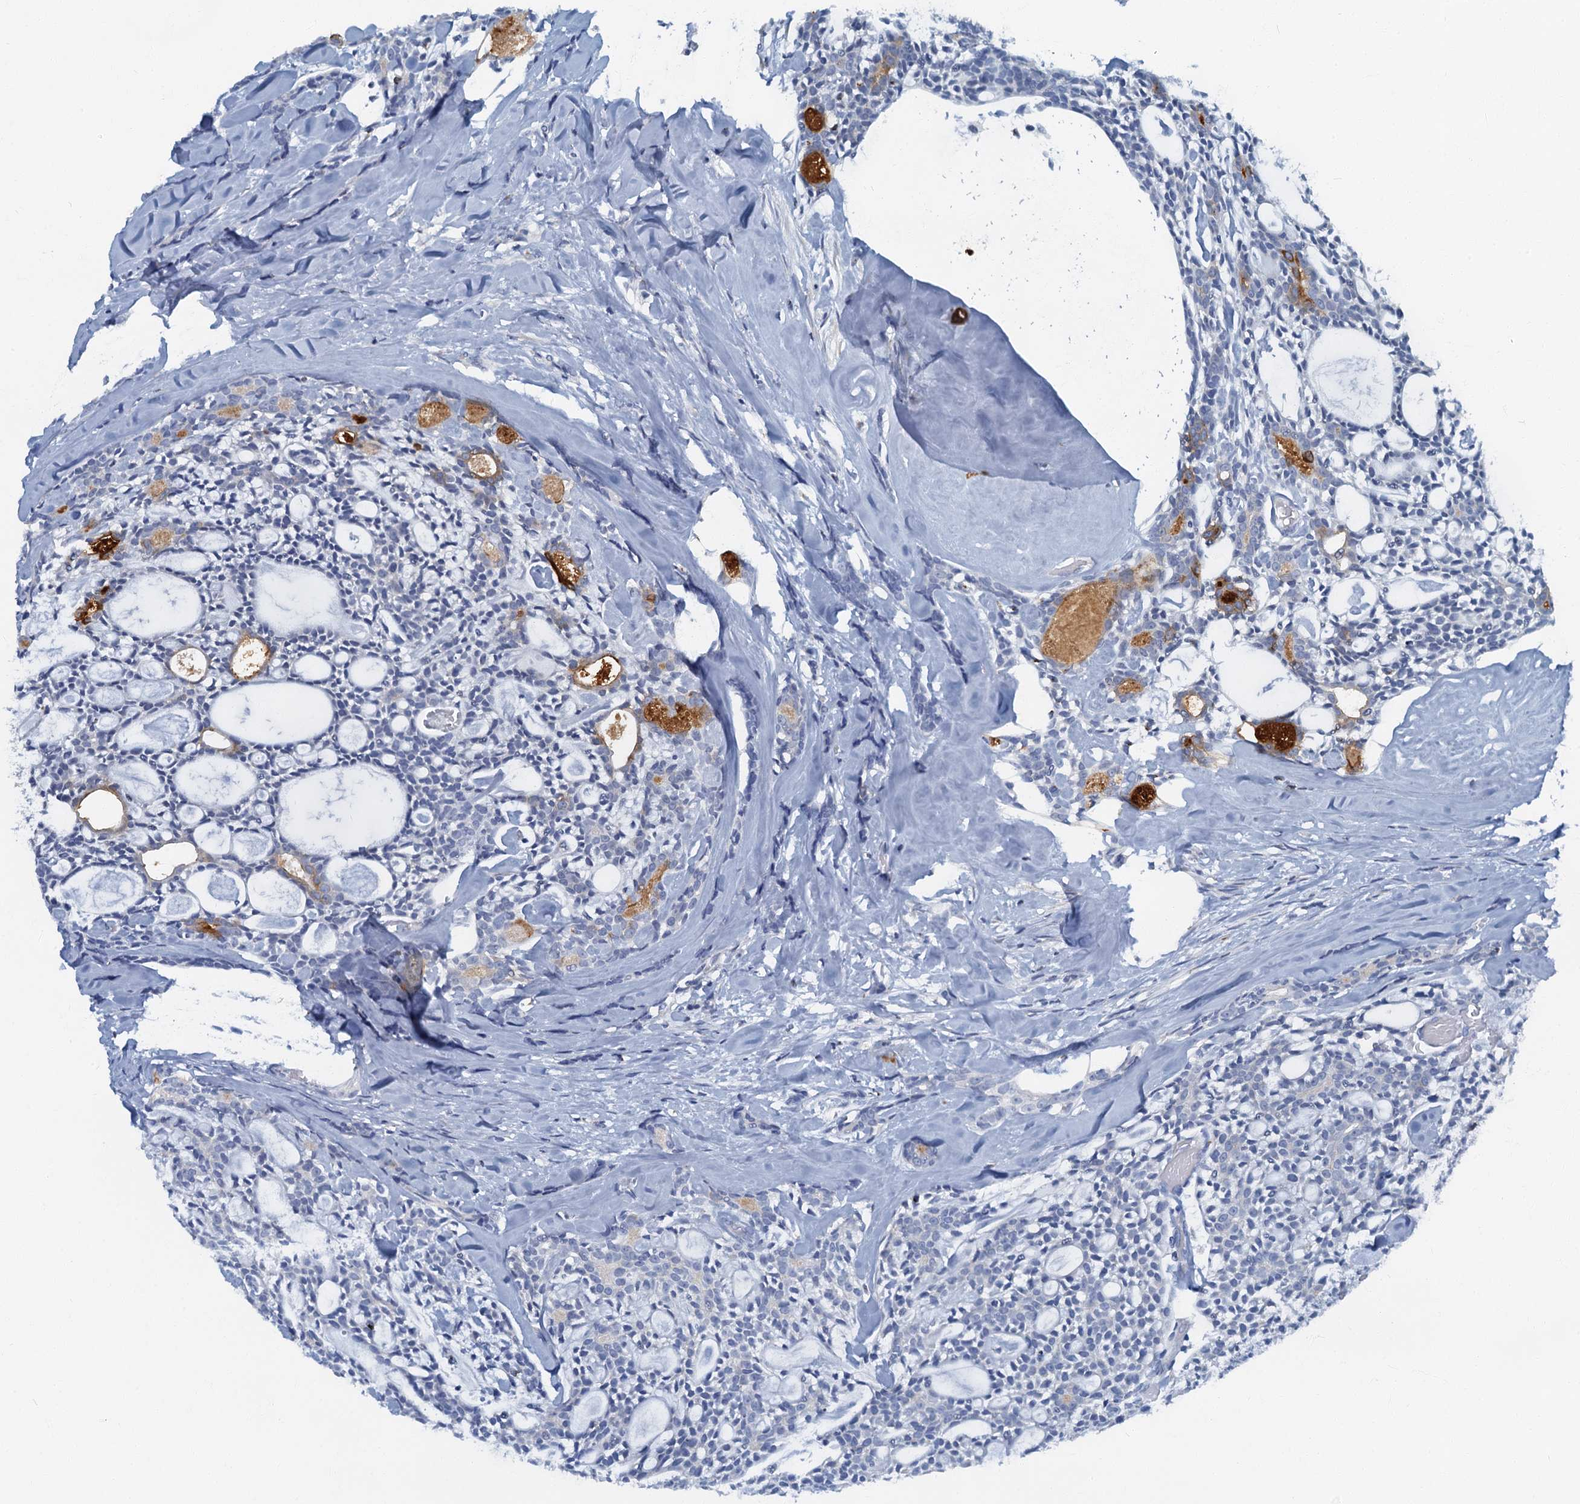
{"staining": {"intensity": "negative", "quantity": "none", "location": "none"}, "tissue": "head and neck cancer", "cell_type": "Tumor cells", "image_type": "cancer", "snomed": [{"axis": "morphology", "description": "Adenocarcinoma, NOS"}, {"axis": "topography", "description": "Salivary gland"}, {"axis": "topography", "description": "Head-Neck"}], "caption": "Head and neck cancer was stained to show a protein in brown. There is no significant positivity in tumor cells. Brightfield microscopy of immunohistochemistry stained with DAB (brown) and hematoxylin (blue), captured at high magnification.", "gene": "LYPD3", "patient": {"sex": "male", "age": 55}}